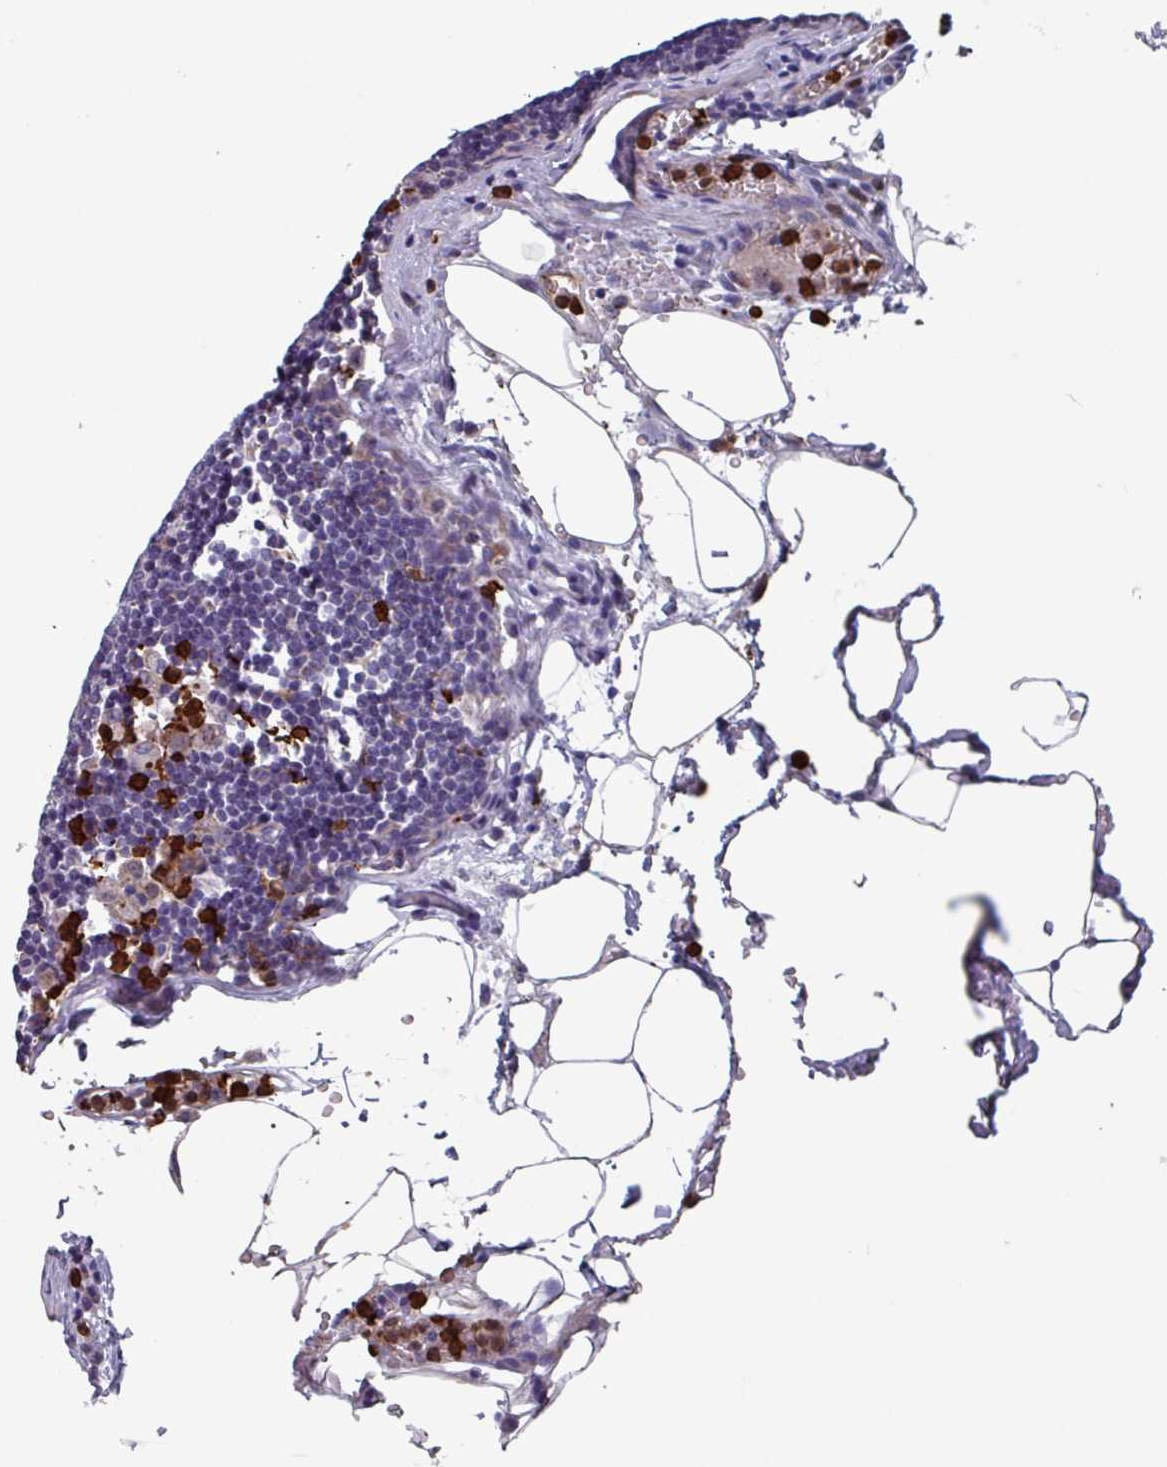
{"staining": {"intensity": "strong", "quantity": "<25%", "location": "cytoplasmic/membranous"}, "tissue": "lymph node", "cell_type": "Non-germinal center cells", "image_type": "normal", "snomed": [{"axis": "morphology", "description": "Normal tissue, NOS"}, {"axis": "topography", "description": "Lymph node"}], "caption": "Brown immunohistochemical staining in normal human lymph node demonstrates strong cytoplasmic/membranous expression in approximately <25% of non-germinal center cells.", "gene": "UQCC2", "patient": {"sex": "male", "age": 62}}